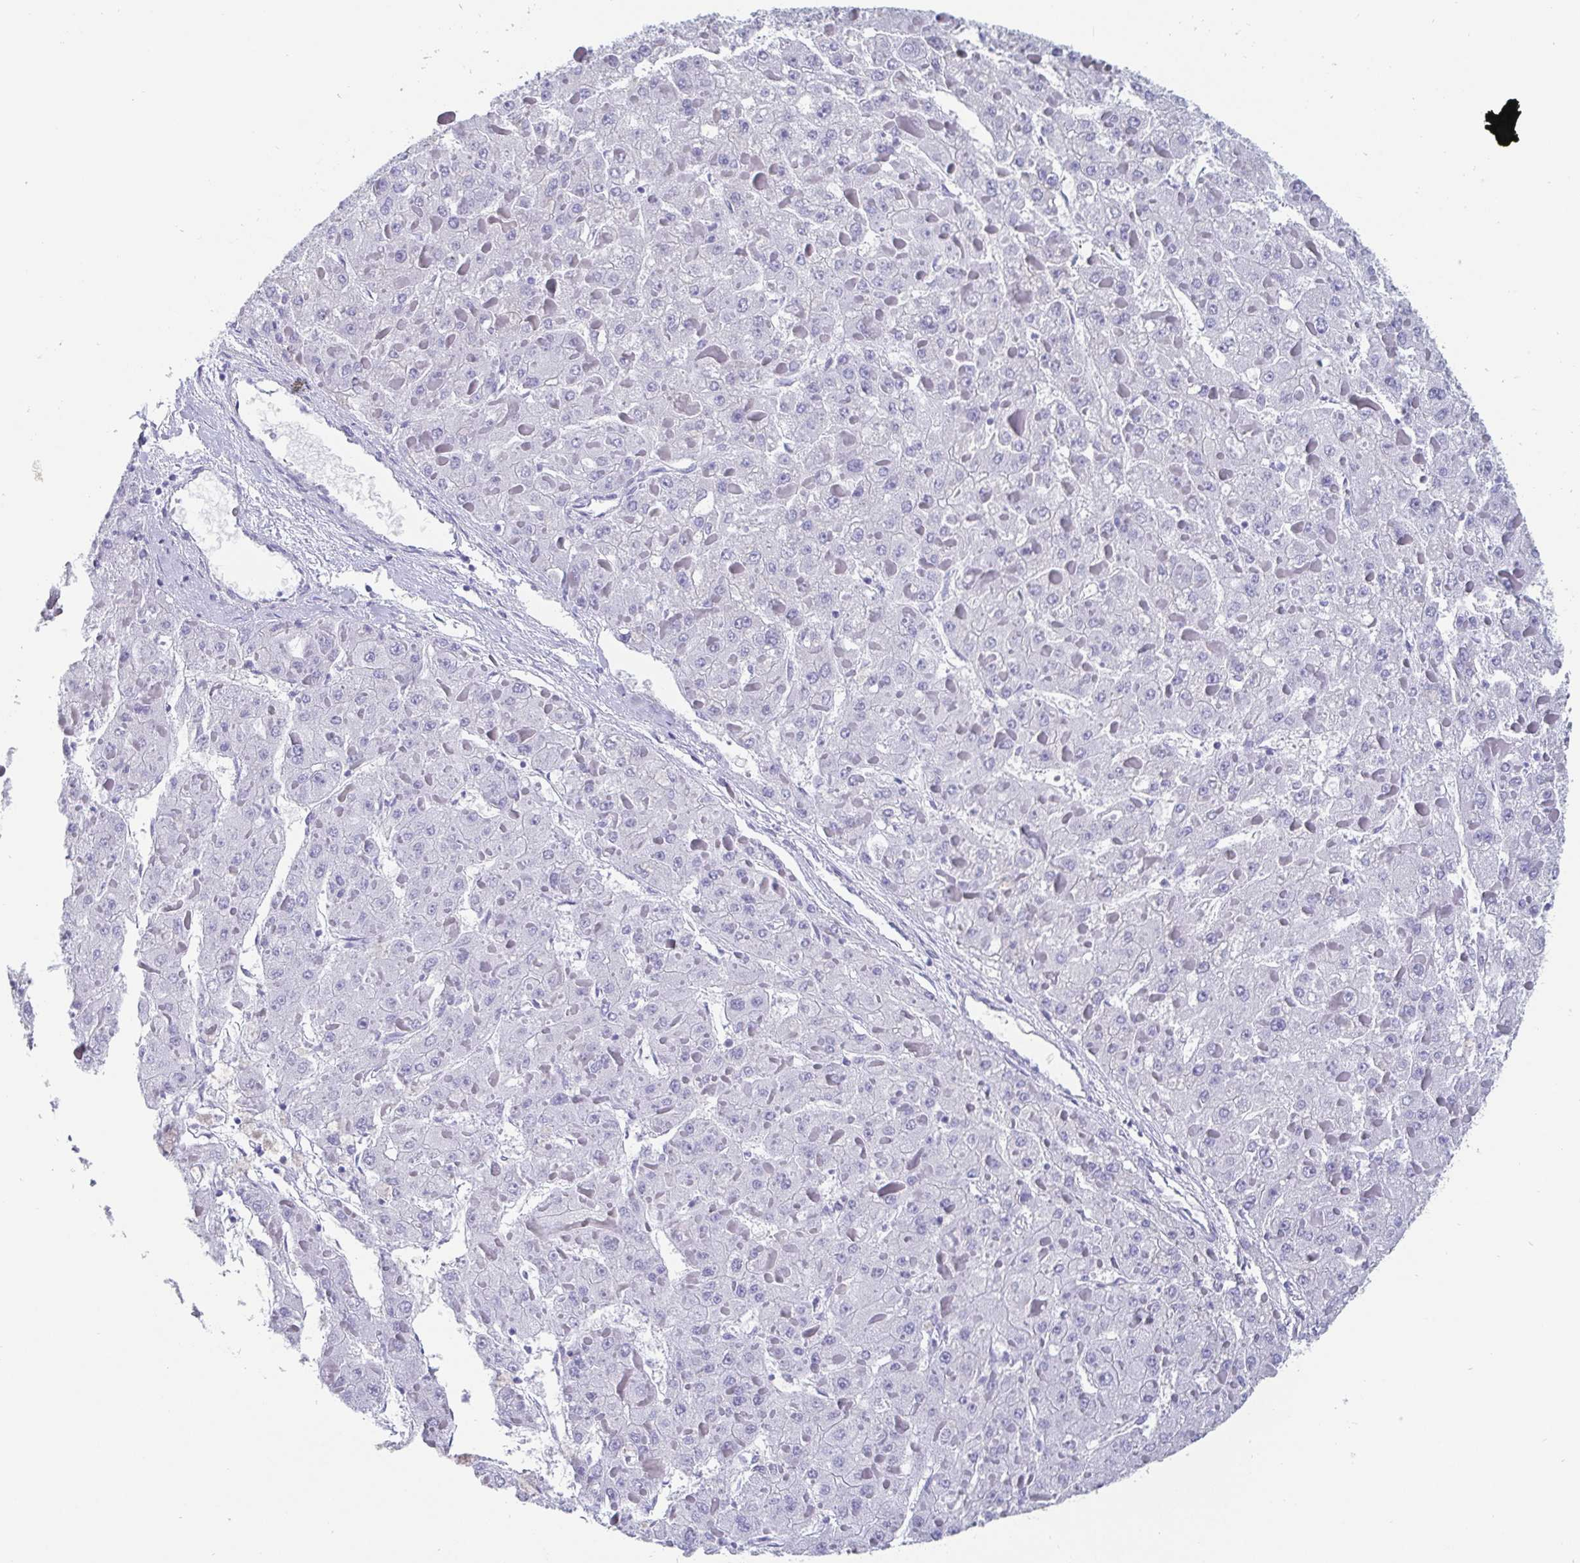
{"staining": {"intensity": "negative", "quantity": "none", "location": "none"}, "tissue": "liver cancer", "cell_type": "Tumor cells", "image_type": "cancer", "snomed": [{"axis": "morphology", "description": "Carcinoma, Hepatocellular, NOS"}, {"axis": "topography", "description": "Liver"}], "caption": "Immunohistochemistry (IHC) of liver hepatocellular carcinoma shows no expression in tumor cells.", "gene": "SCGN", "patient": {"sex": "female", "age": 73}}